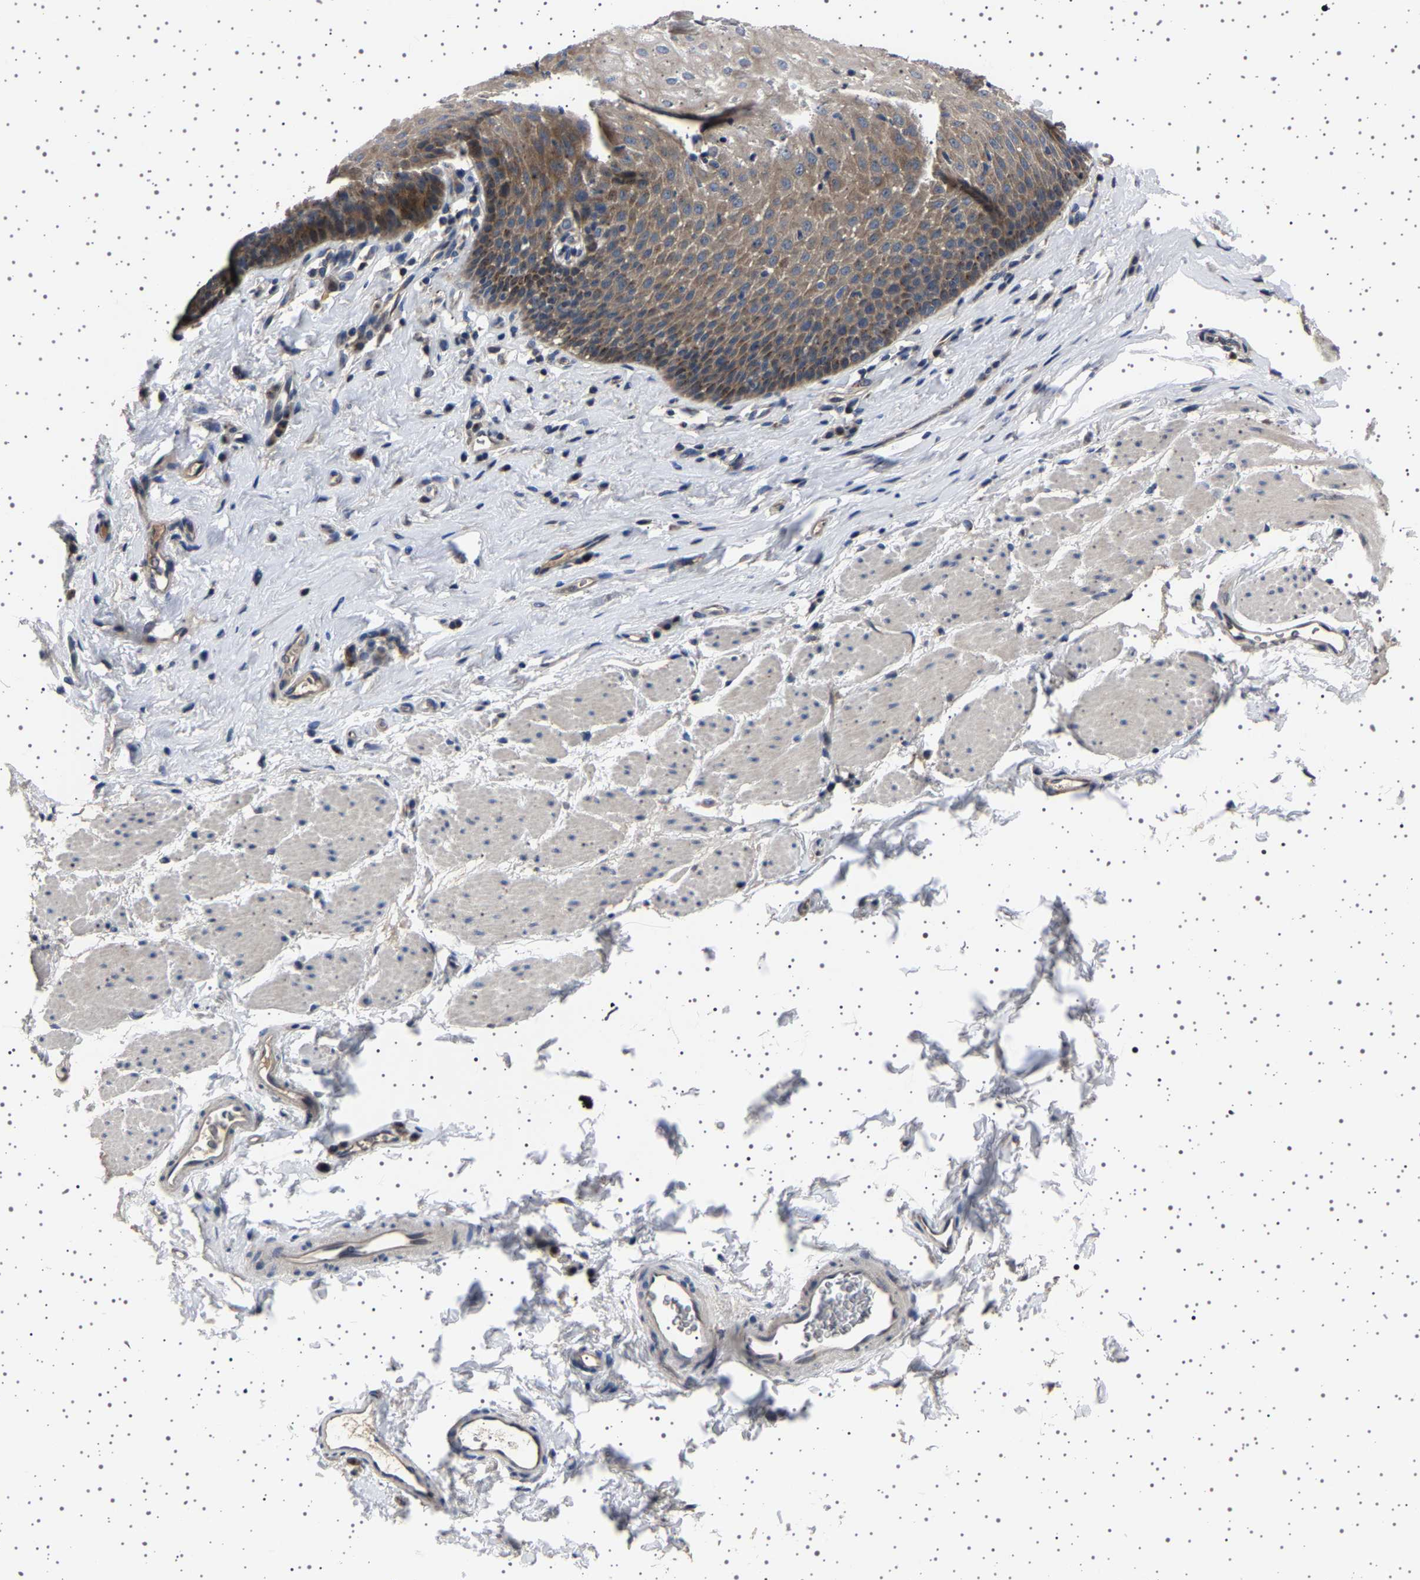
{"staining": {"intensity": "strong", "quantity": ">75%", "location": "cytoplasmic/membranous"}, "tissue": "esophagus", "cell_type": "Squamous epithelial cells", "image_type": "normal", "snomed": [{"axis": "morphology", "description": "Normal tissue, NOS"}, {"axis": "topography", "description": "Esophagus"}], "caption": "Protein staining displays strong cytoplasmic/membranous staining in about >75% of squamous epithelial cells in benign esophagus.", "gene": "NCKAP1", "patient": {"sex": "female", "age": 61}}